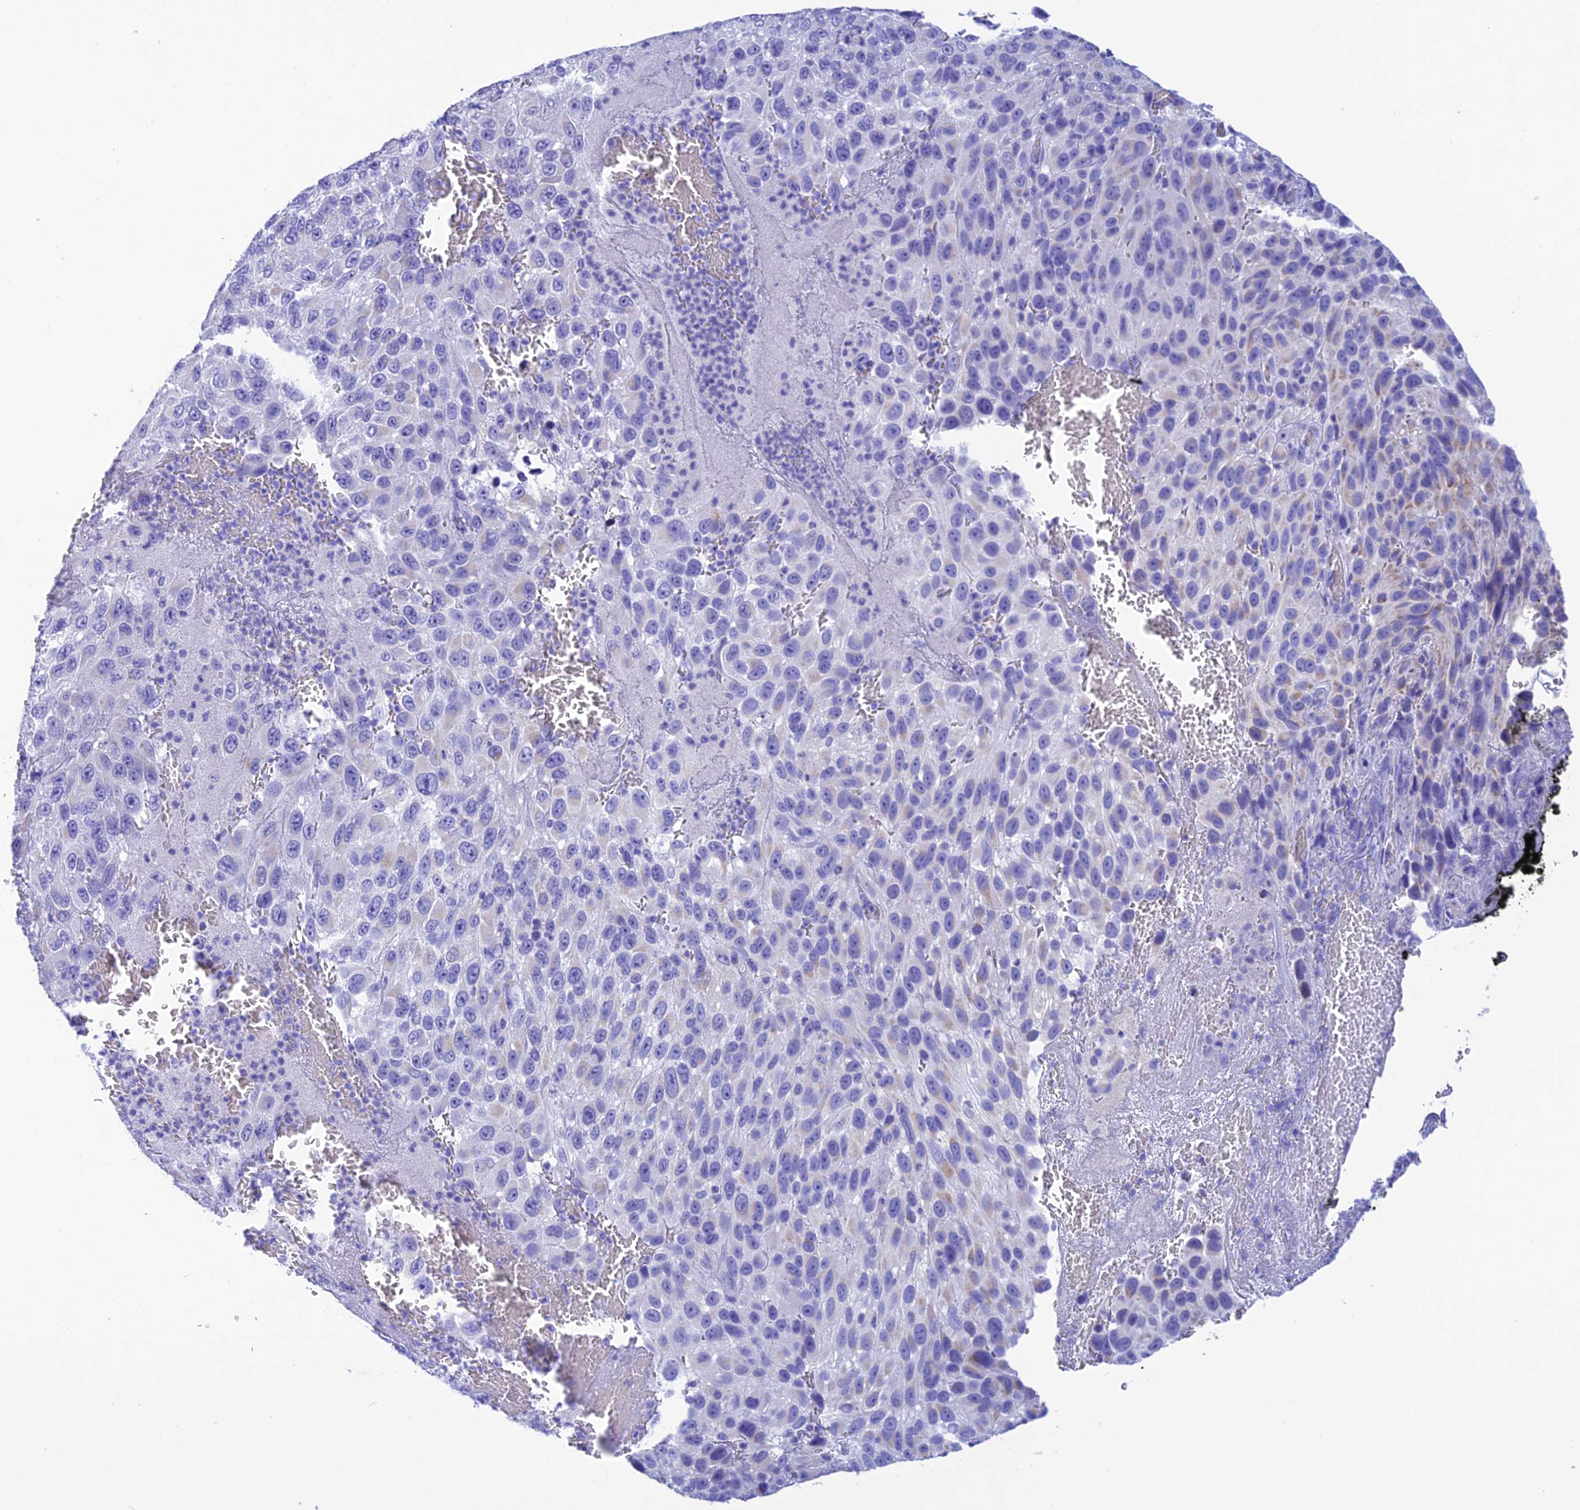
{"staining": {"intensity": "negative", "quantity": "none", "location": "none"}, "tissue": "melanoma", "cell_type": "Tumor cells", "image_type": "cancer", "snomed": [{"axis": "morphology", "description": "Normal tissue, NOS"}, {"axis": "morphology", "description": "Malignant melanoma, NOS"}, {"axis": "topography", "description": "Skin"}], "caption": "High power microscopy image of an IHC histopathology image of melanoma, revealing no significant positivity in tumor cells.", "gene": "NXPE4", "patient": {"sex": "female", "age": 96}}